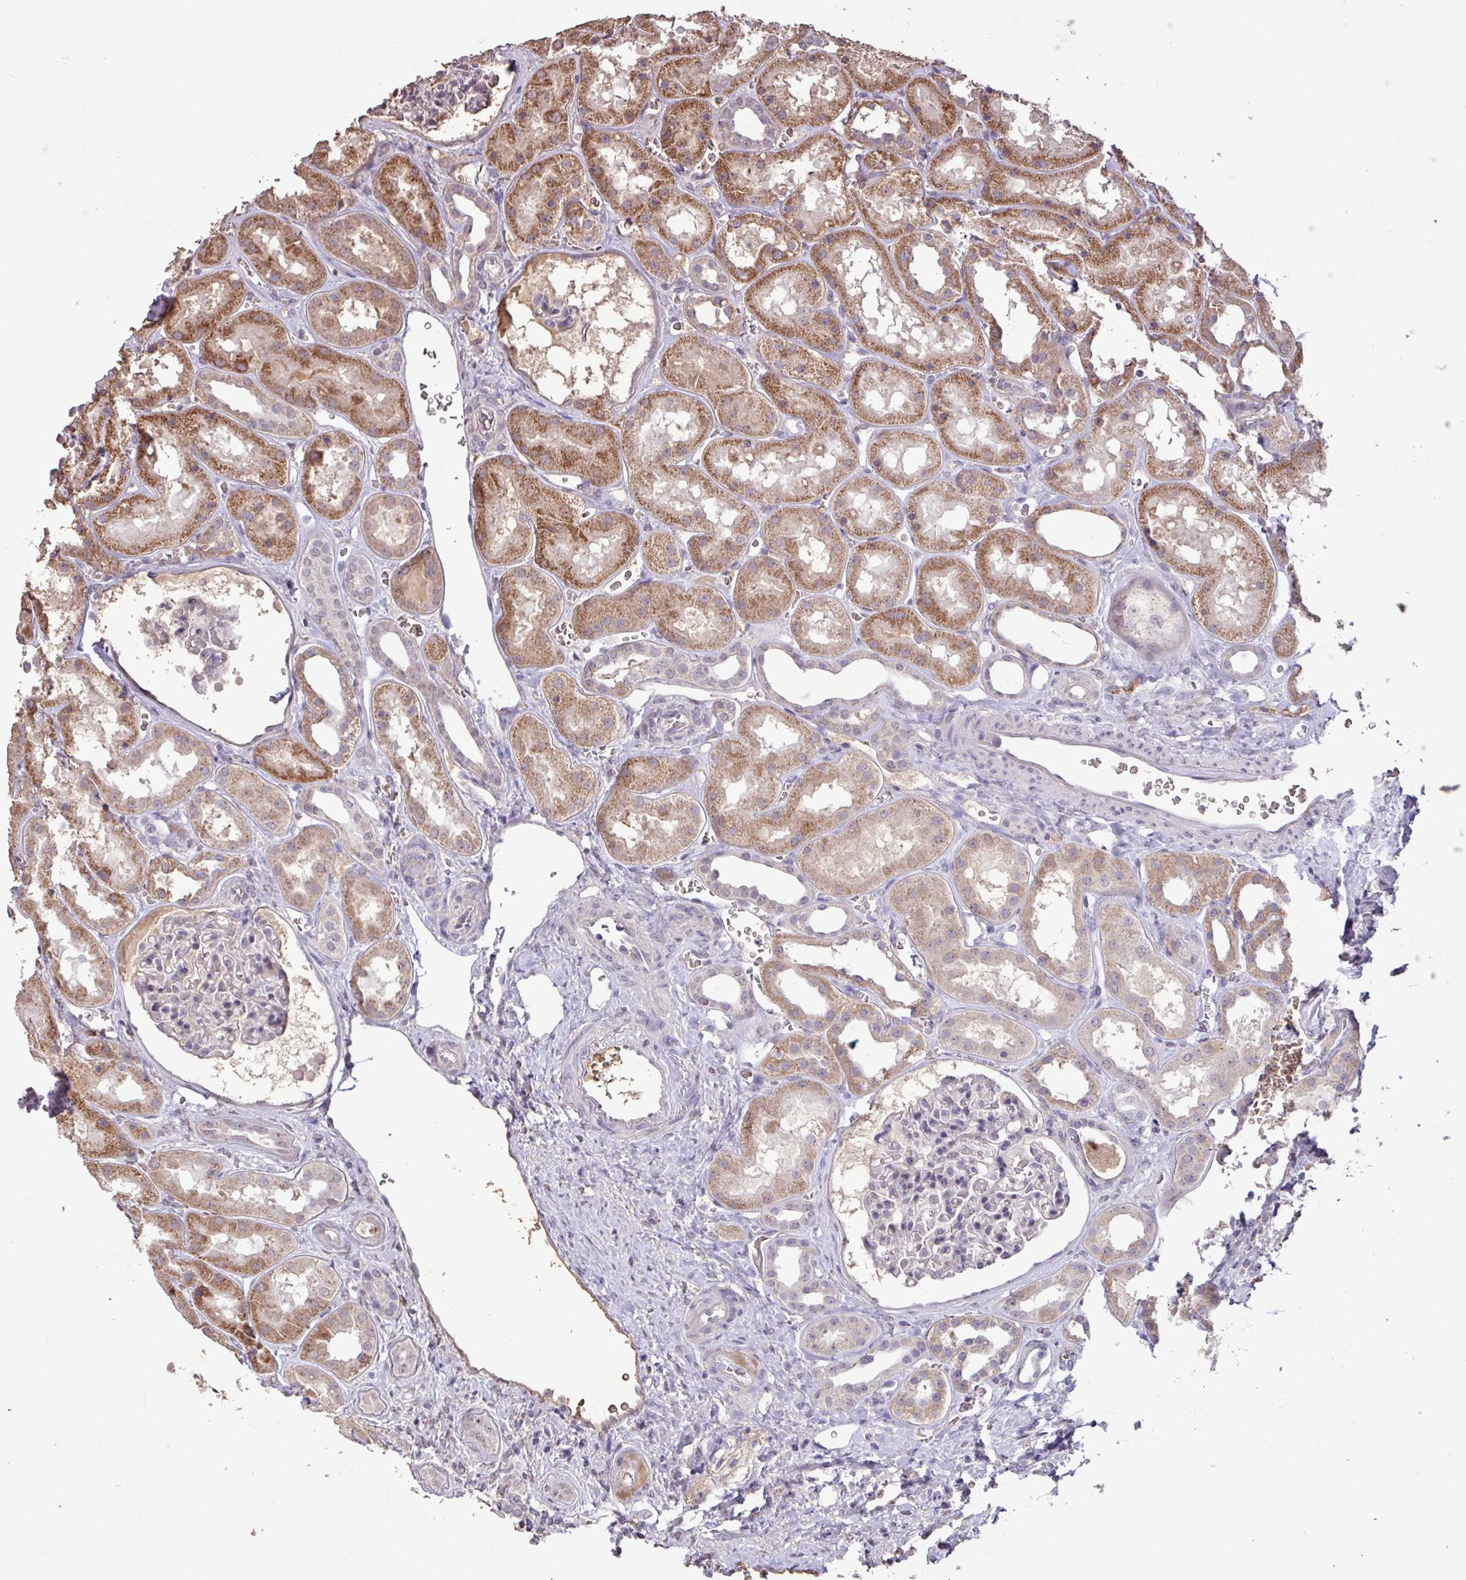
{"staining": {"intensity": "negative", "quantity": "none", "location": "none"}, "tissue": "kidney", "cell_type": "Cells in glomeruli", "image_type": "normal", "snomed": [{"axis": "morphology", "description": "Normal tissue, NOS"}, {"axis": "topography", "description": "Kidney"}], "caption": "Protein analysis of unremarkable kidney exhibits no significant expression in cells in glomeruli. (DAB (3,3'-diaminobenzidine) immunohistochemistry (IHC), high magnification).", "gene": "L3MBTL3", "patient": {"sex": "female", "age": 41}}